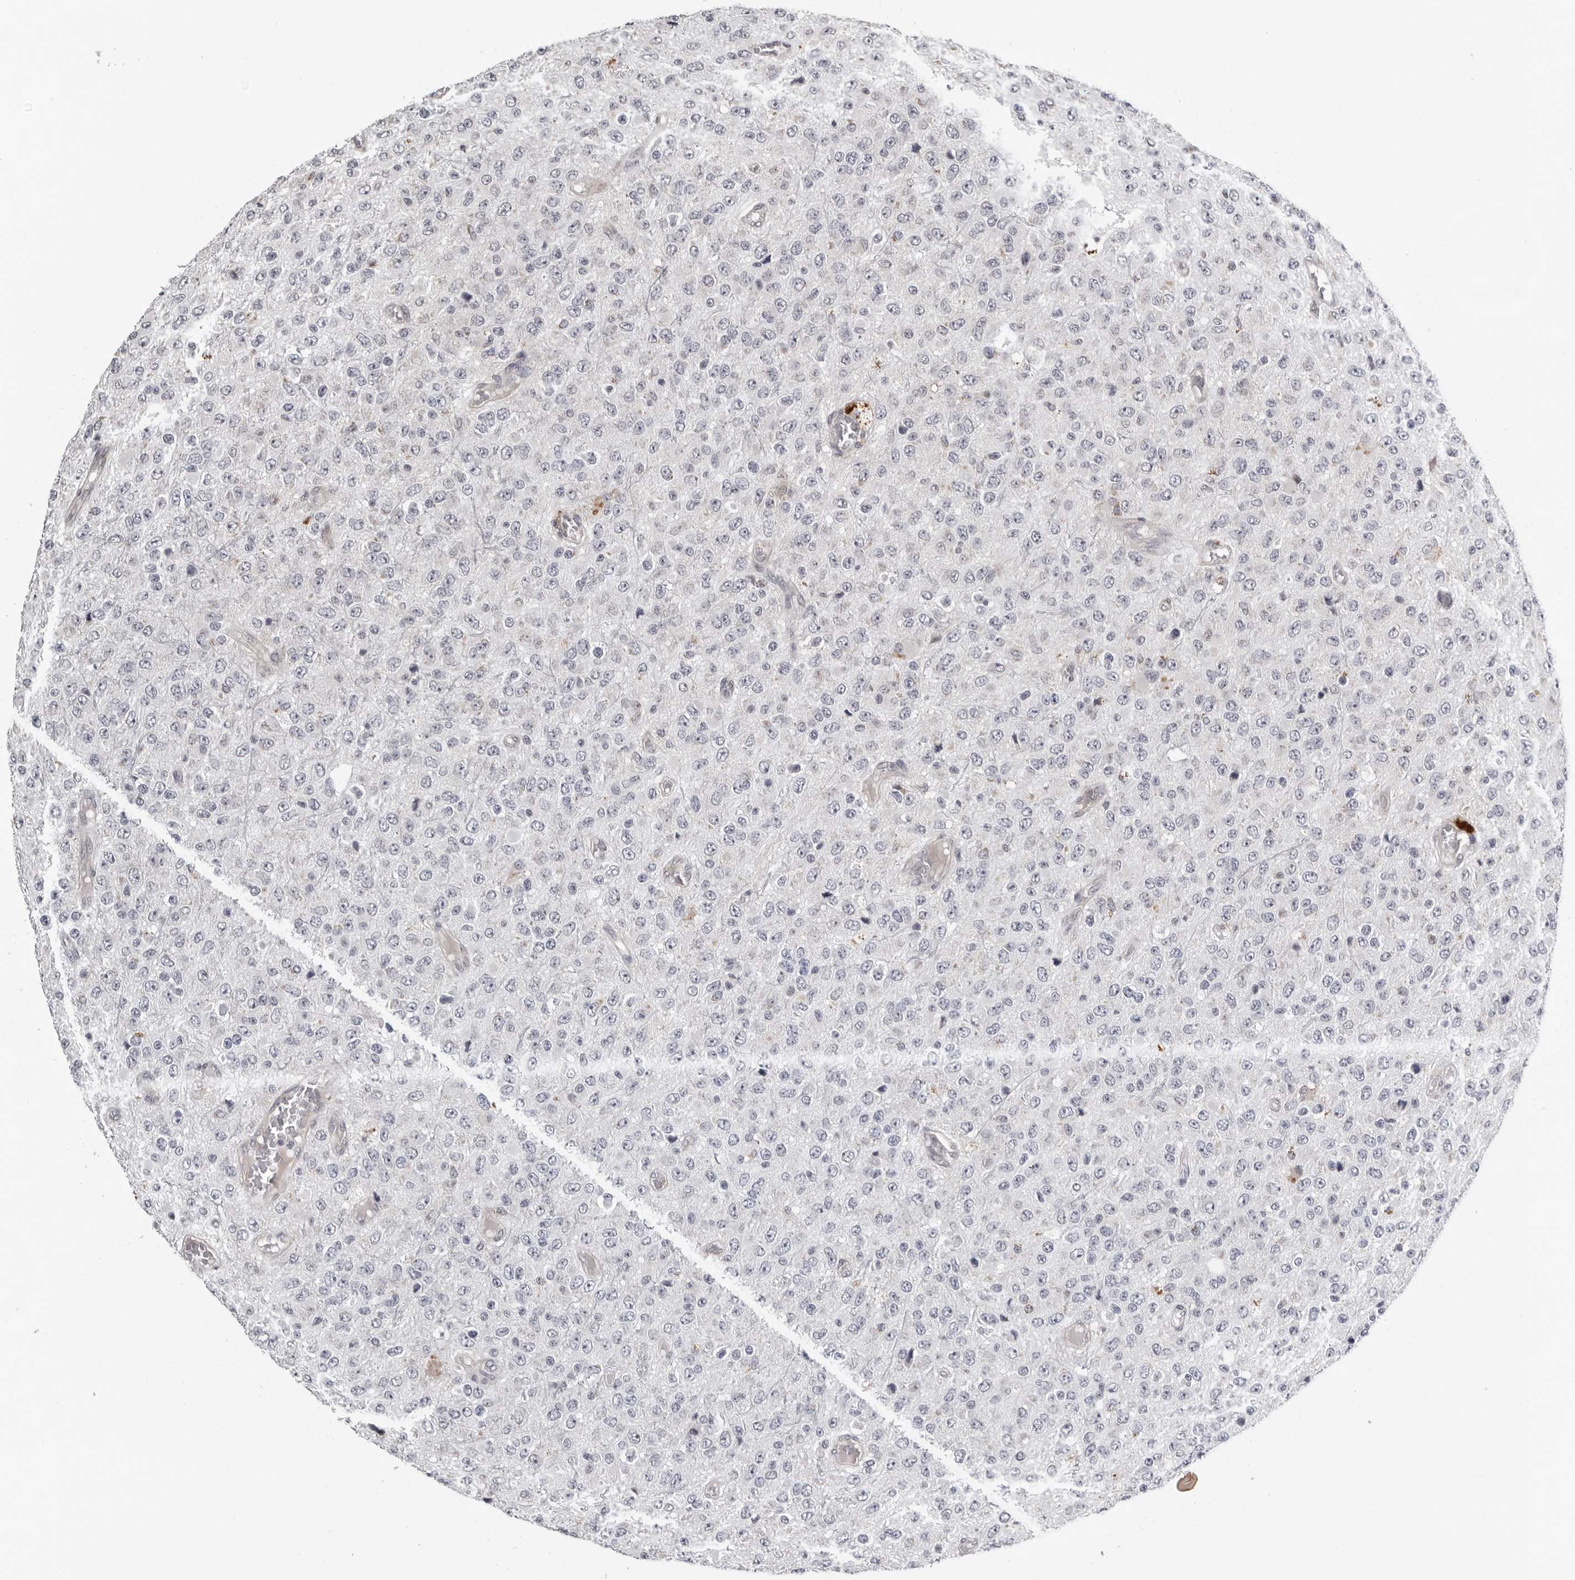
{"staining": {"intensity": "negative", "quantity": "none", "location": "none"}, "tissue": "glioma", "cell_type": "Tumor cells", "image_type": "cancer", "snomed": [{"axis": "morphology", "description": "Glioma, malignant, High grade"}, {"axis": "topography", "description": "pancreas cauda"}], "caption": "Human malignant glioma (high-grade) stained for a protein using immunohistochemistry reveals no expression in tumor cells.", "gene": "CPT2", "patient": {"sex": "male", "age": 60}}